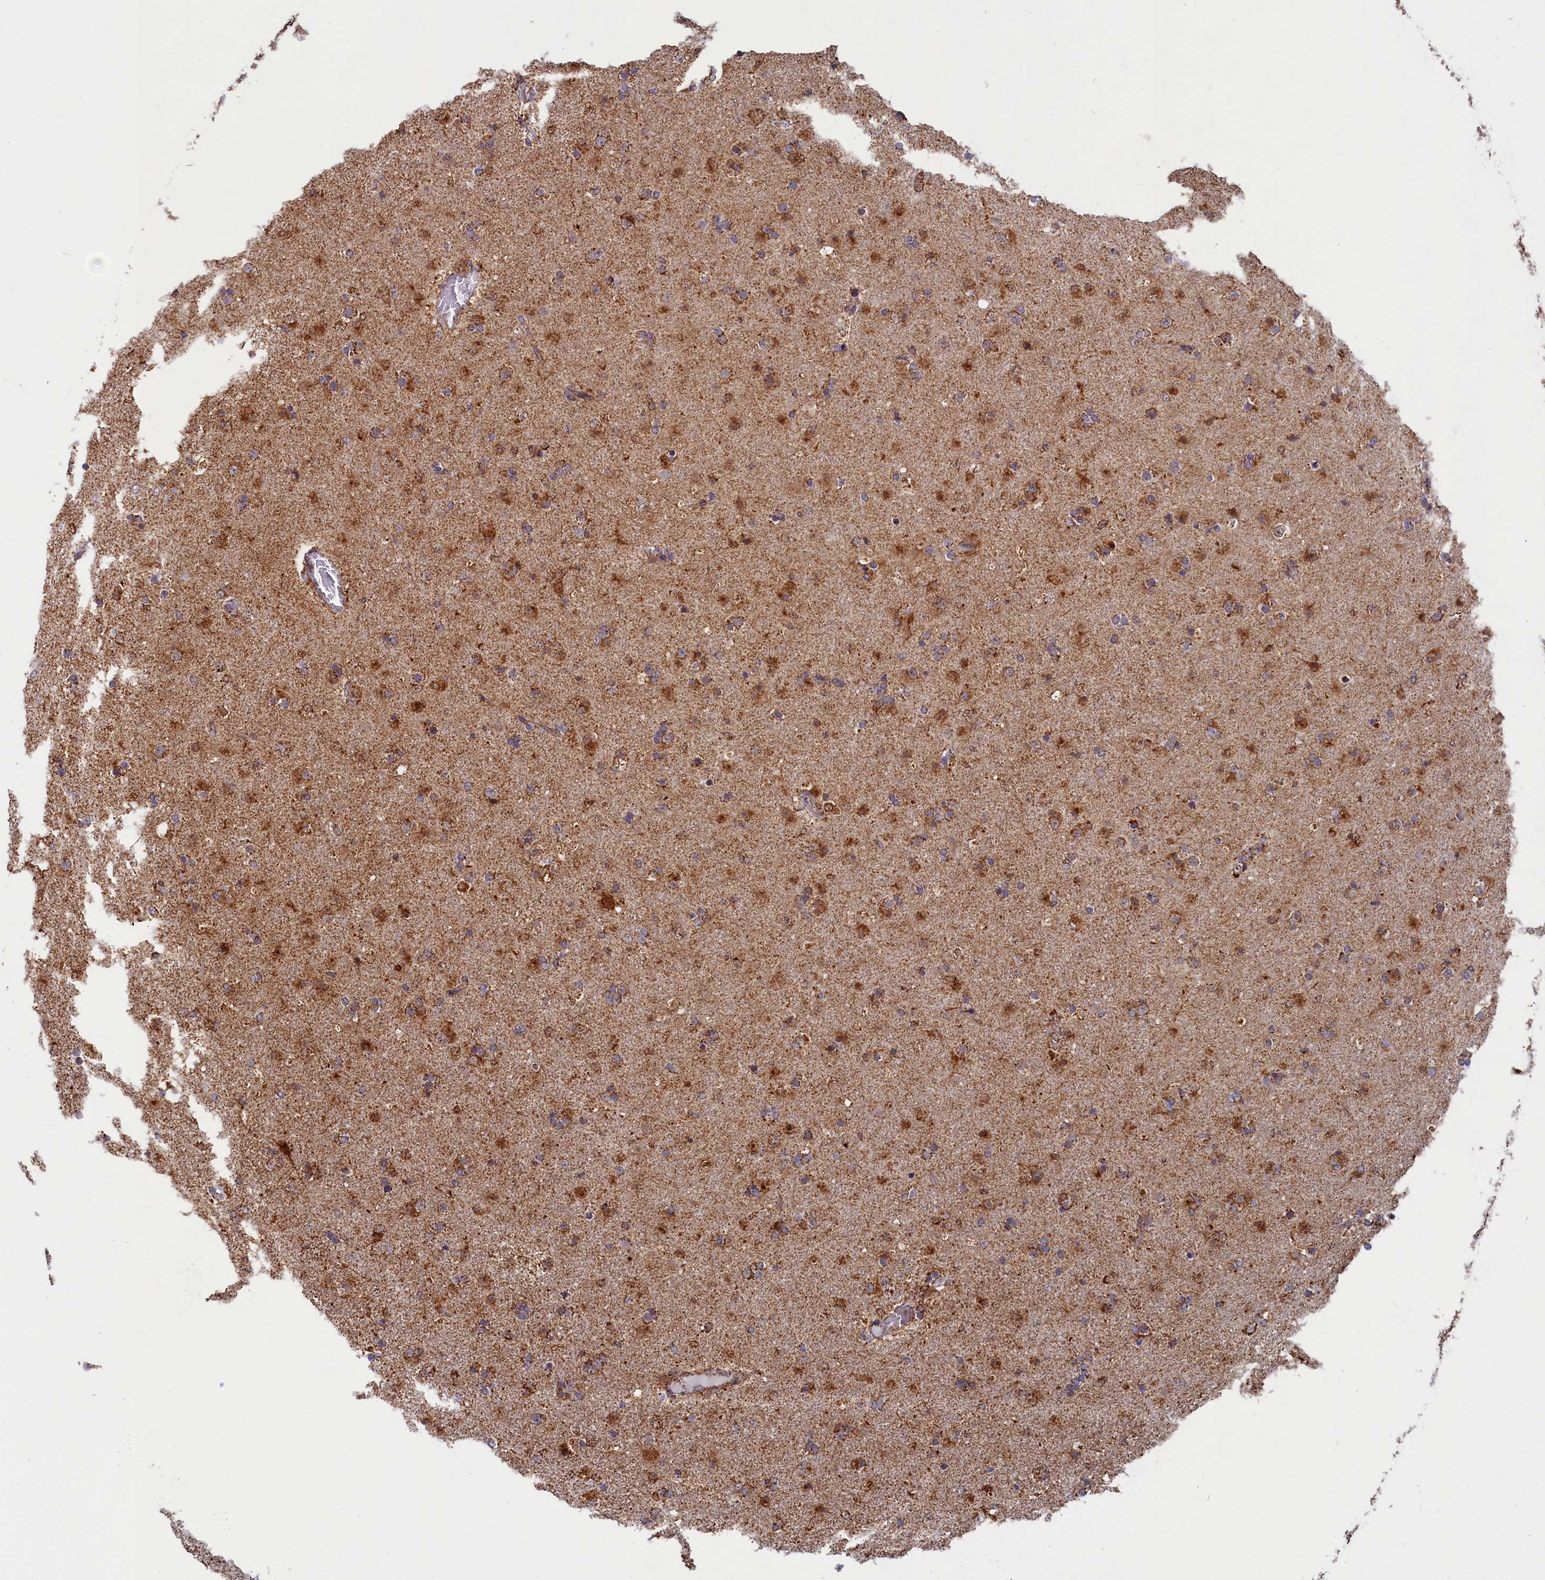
{"staining": {"intensity": "moderate", "quantity": ">75%", "location": "cytoplasmic/membranous"}, "tissue": "glioma", "cell_type": "Tumor cells", "image_type": "cancer", "snomed": [{"axis": "morphology", "description": "Glioma, malignant, Low grade"}, {"axis": "topography", "description": "Brain"}], "caption": "Immunohistochemical staining of glioma demonstrates medium levels of moderate cytoplasmic/membranous protein expression in about >75% of tumor cells.", "gene": "SPR", "patient": {"sex": "male", "age": 65}}